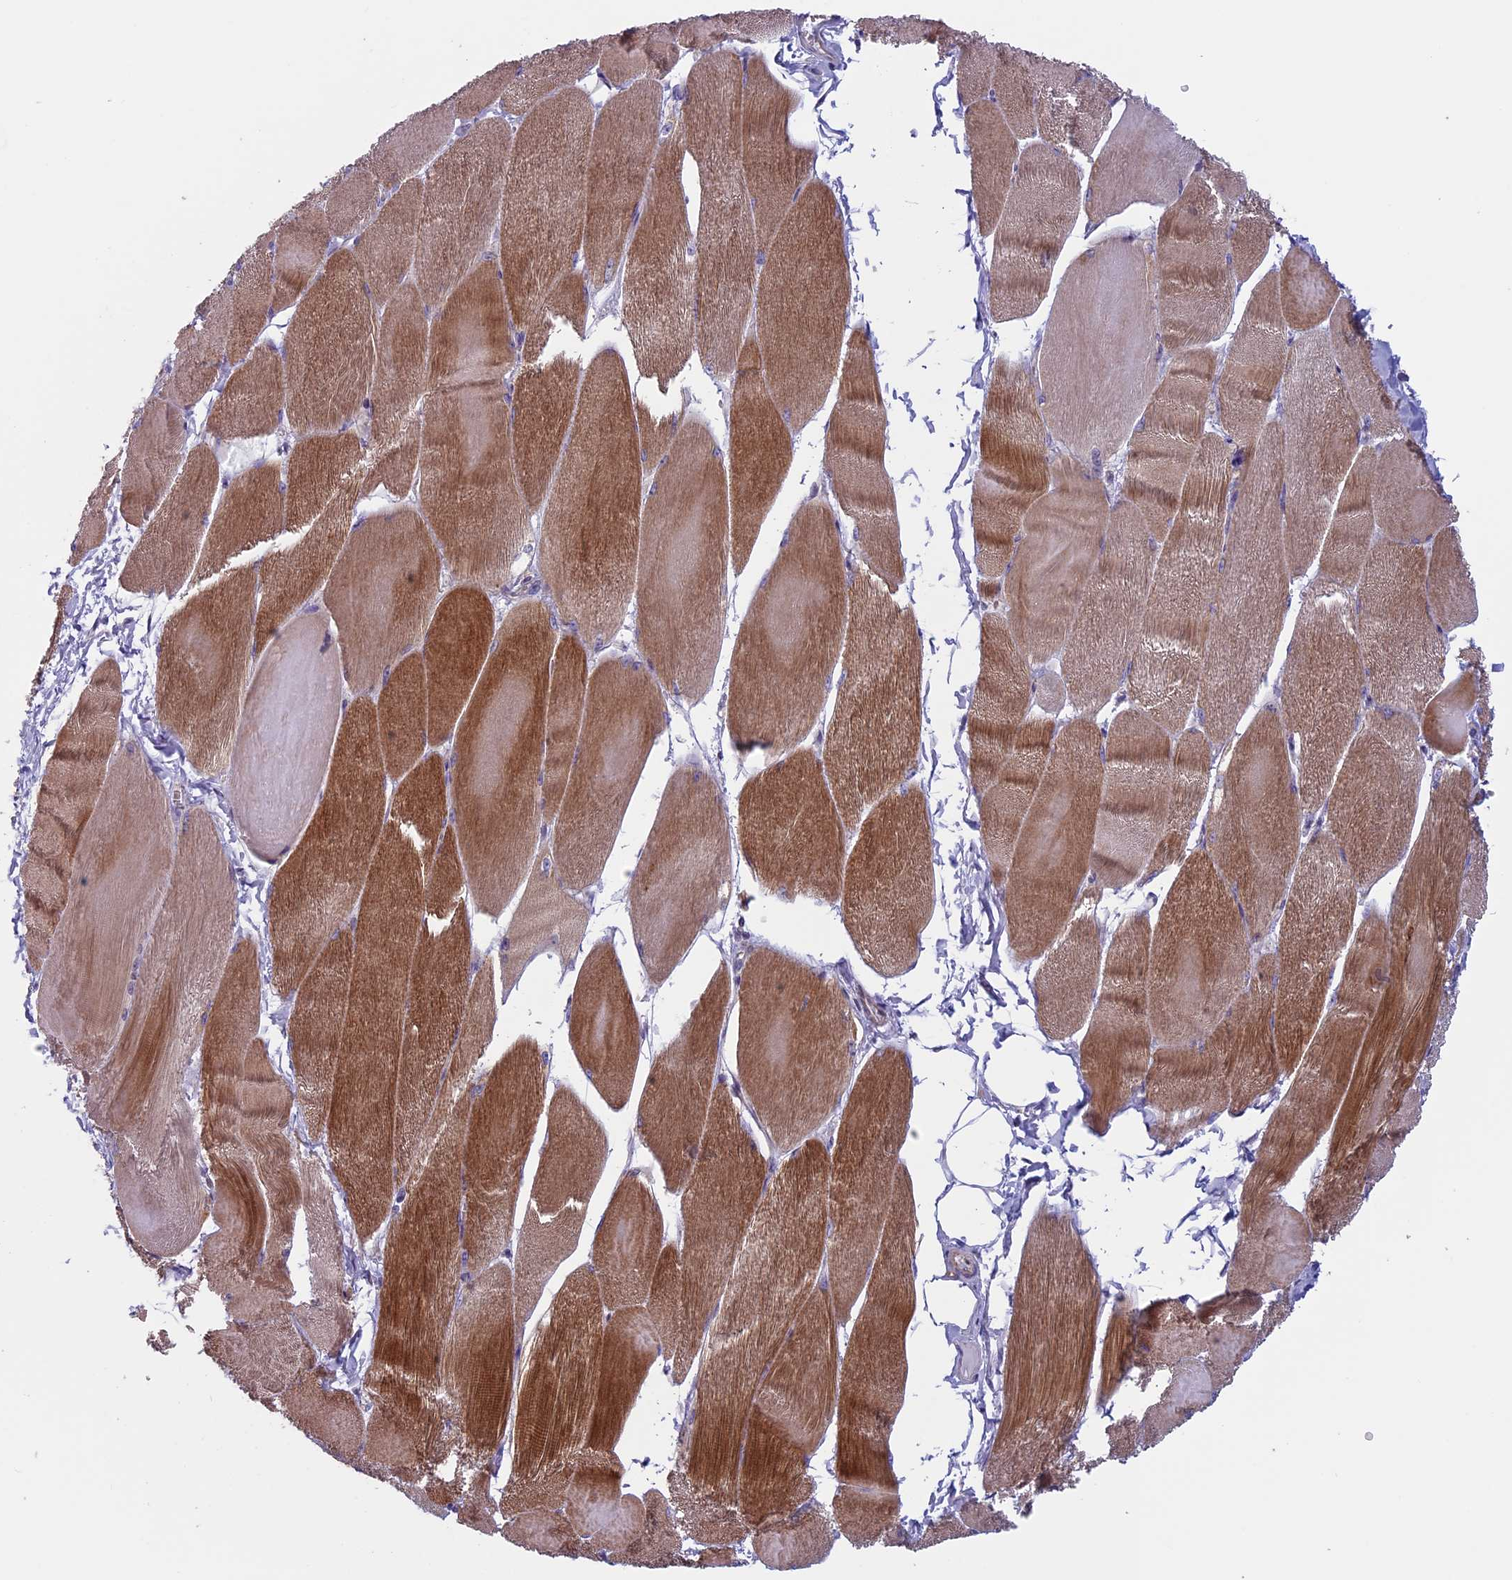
{"staining": {"intensity": "strong", "quantity": "25%-75%", "location": "cytoplasmic/membranous"}, "tissue": "skeletal muscle", "cell_type": "Myocytes", "image_type": "normal", "snomed": [{"axis": "morphology", "description": "Normal tissue, NOS"}, {"axis": "morphology", "description": "Basal cell carcinoma"}, {"axis": "topography", "description": "Skeletal muscle"}], "caption": "Immunohistochemical staining of benign human skeletal muscle exhibits strong cytoplasmic/membranous protein staining in approximately 25%-75% of myocytes. (DAB (3,3'-diaminobenzidine) IHC with brightfield microscopy, high magnification).", "gene": "CNOT6L", "patient": {"sex": "female", "age": 64}}